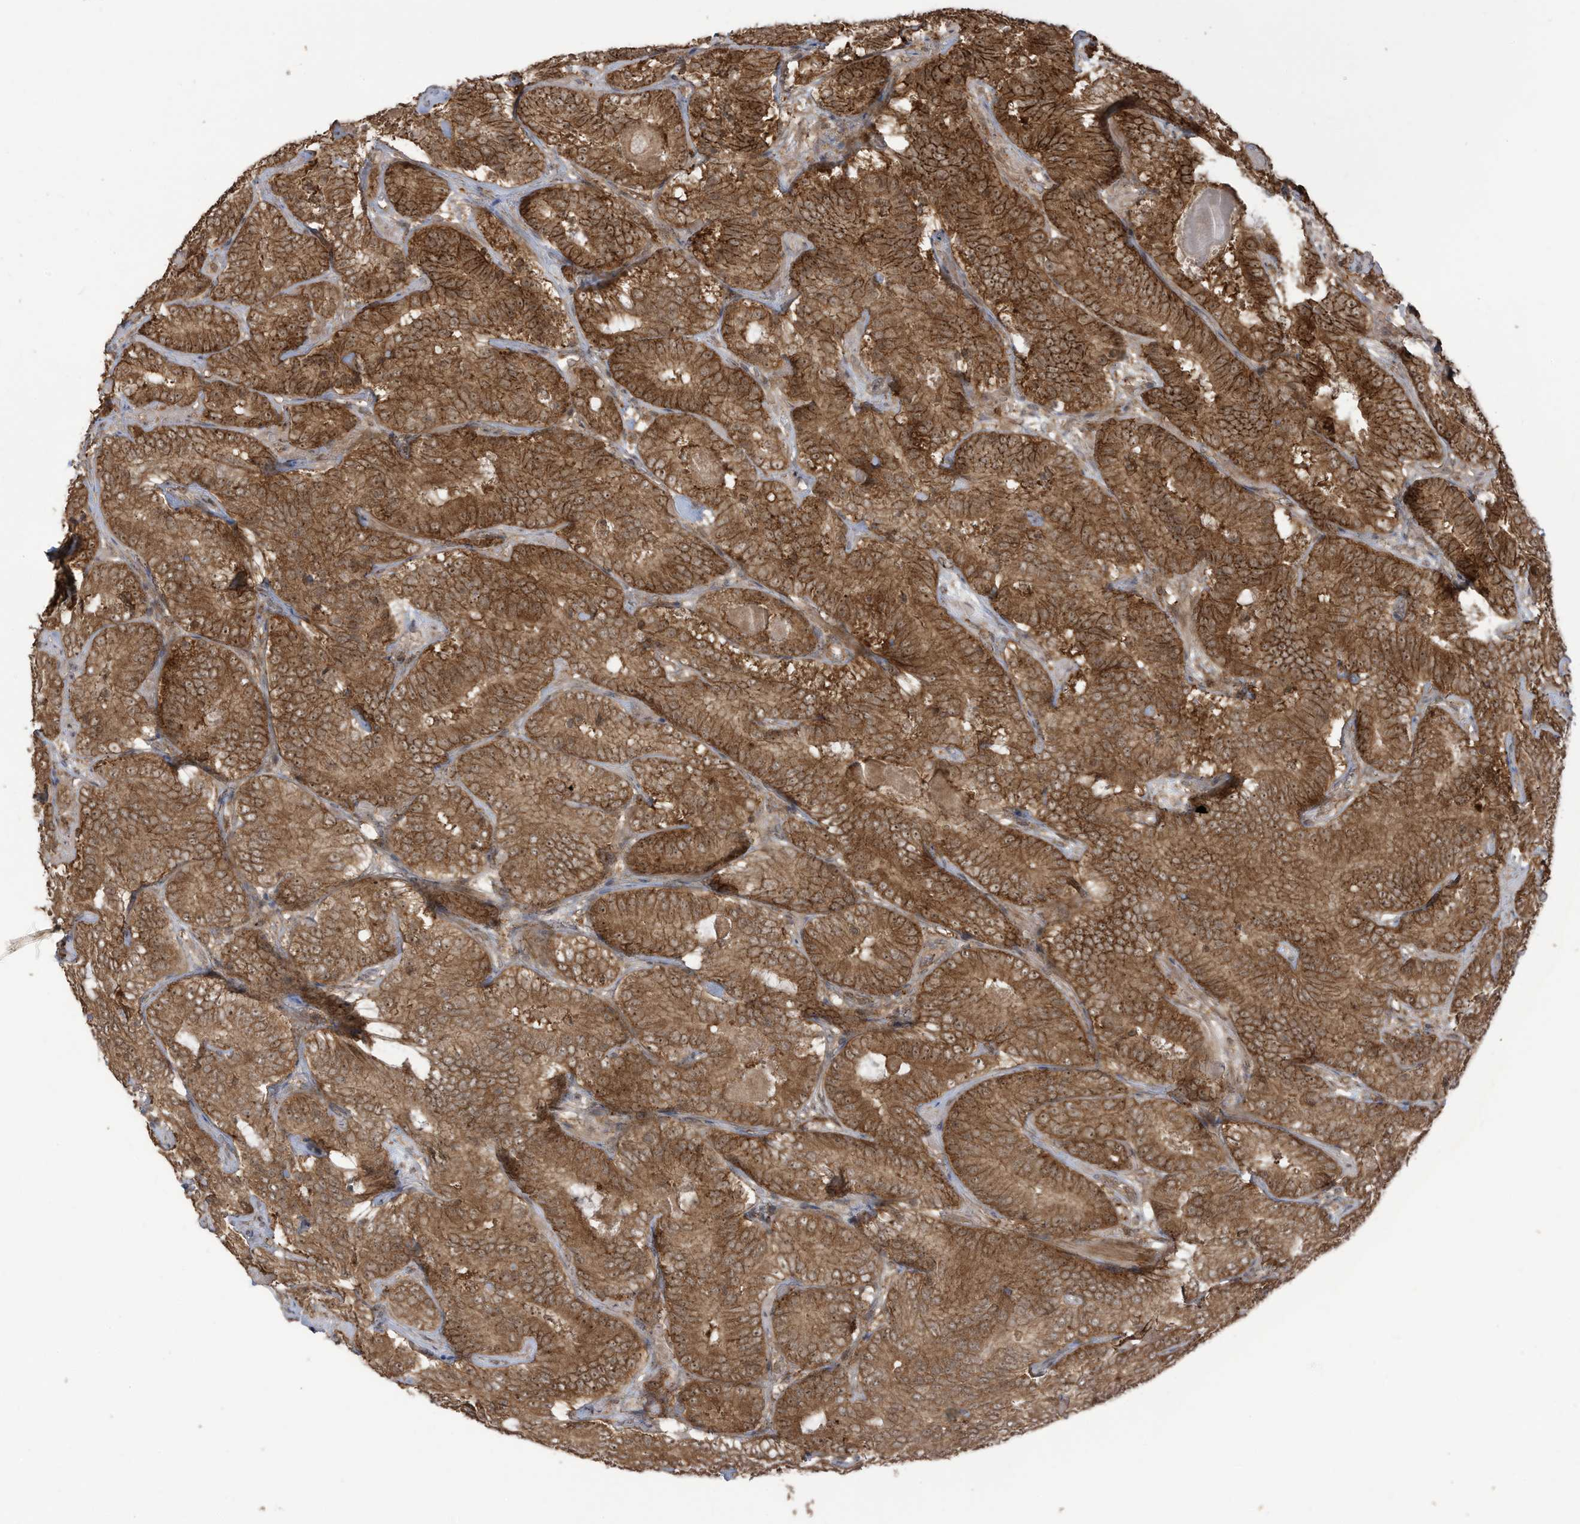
{"staining": {"intensity": "strong", "quantity": ">75%", "location": "cytoplasmic/membranous,nuclear"}, "tissue": "prostate cancer", "cell_type": "Tumor cells", "image_type": "cancer", "snomed": [{"axis": "morphology", "description": "Adenocarcinoma, High grade"}, {"axis": "topography", "description": "Prostate"}], "caption": "IHC staining of prostate adenocarcinoma (high-grade), which demonstrates high levels of strong cytoplasmic/membranous and nuclear positivity in approximately >75% of tumor cells indicating strong cytoplasmic/membranous and nuclear protein positivity. The staining was performed using DAB (3,3'-diaminobenzidine) (brown) for protein detection and nuclei were counterstained in hematoxylin (blue).", "gene": "CARF", "patient": {"sex": "male", "age": 57}}